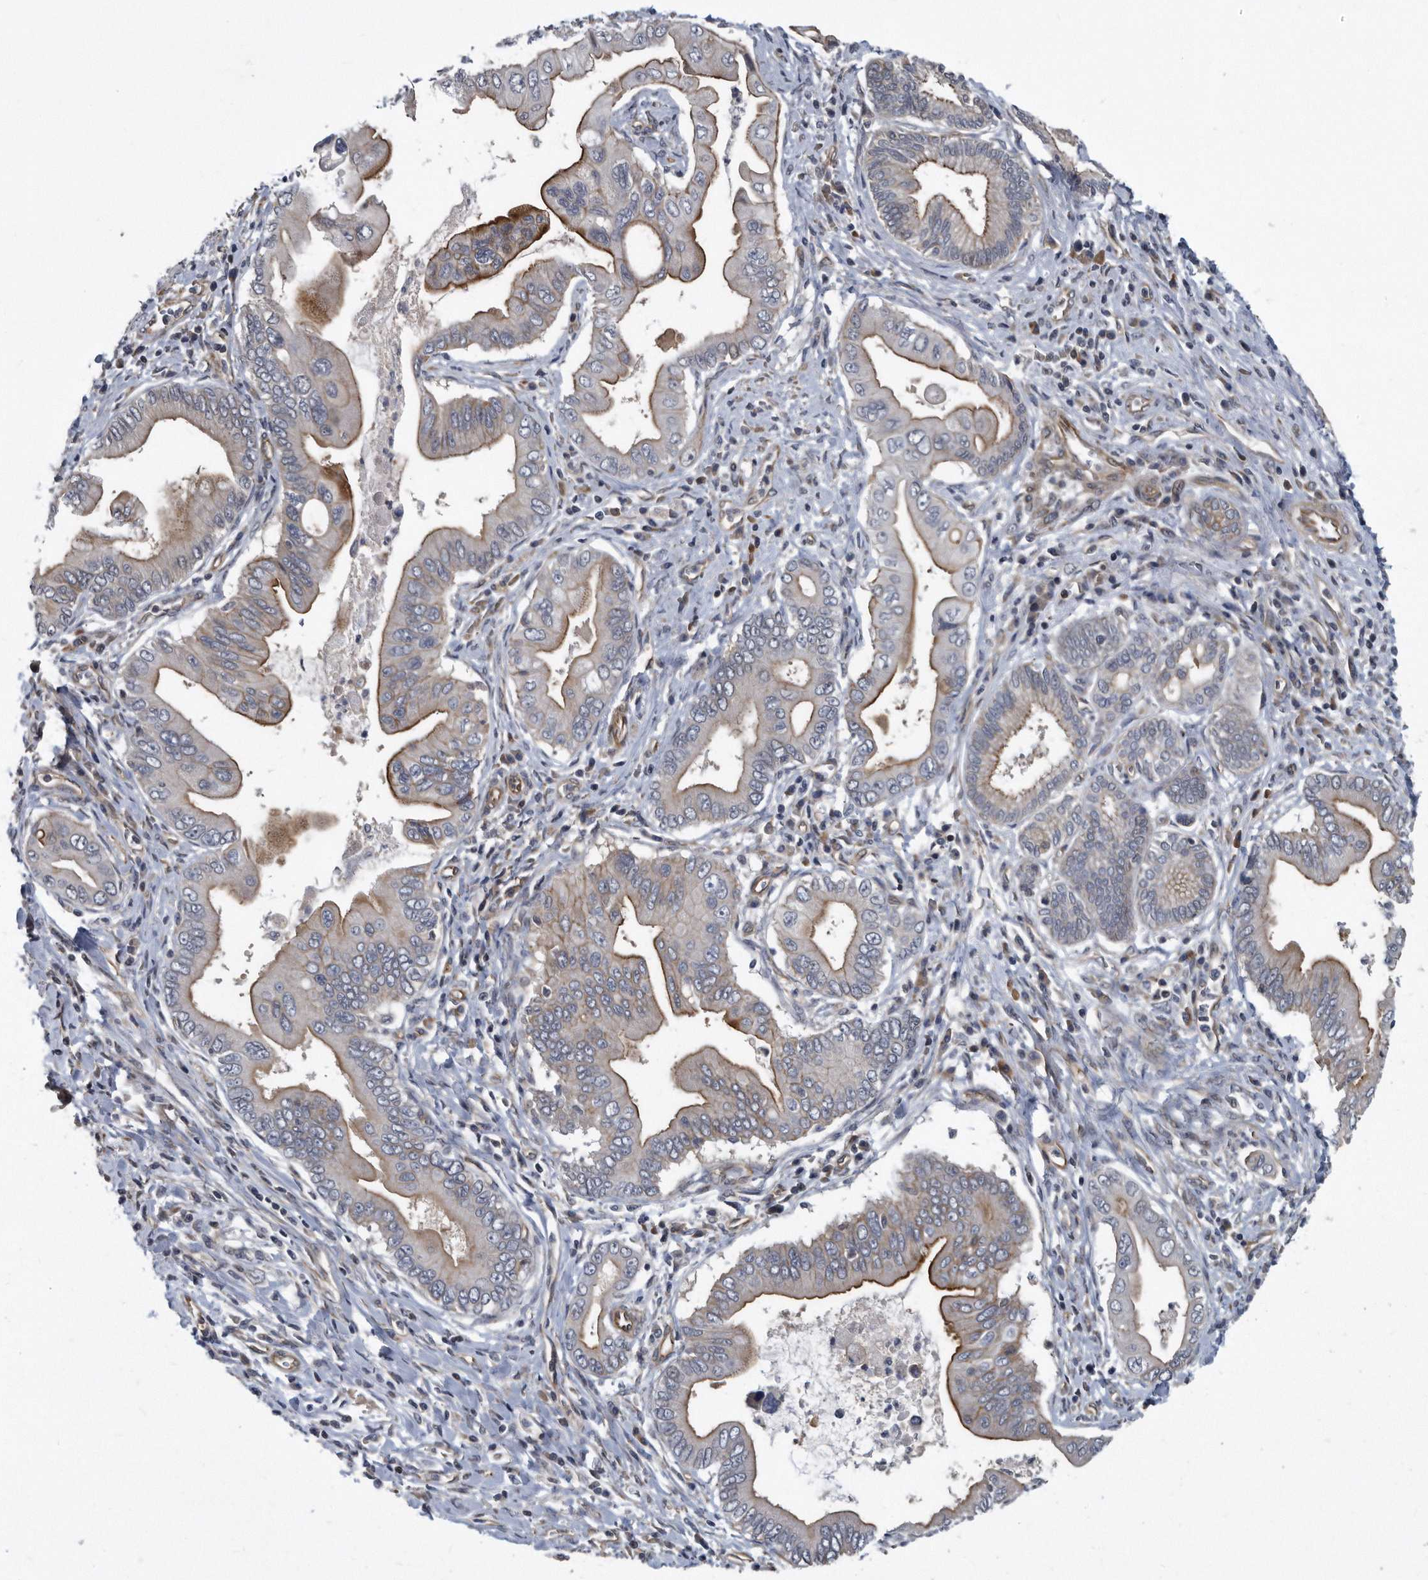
{"staining": {"intensity": "strong", "quantity": "<25%", "location": "cytoplasmic/membranous"}, "tissue": "pancreatic cancer", "cell_type": "Tumor cells", "image_type": "cancer", "snomed": [{"axis": "morphology", "description": "Adenocarcinoma, NOS"}, {"axis": "topography", "description": "Pancreas"}], "caption": "Adenocarcinoma (pancreatic) stained for a protein (brown) exhibits strong cytoplasmic/membranous positive staining in approximately <25% of tumor cells.", "gene": "ARMCX1", "patient": {"sex": "male", "age": 78}}